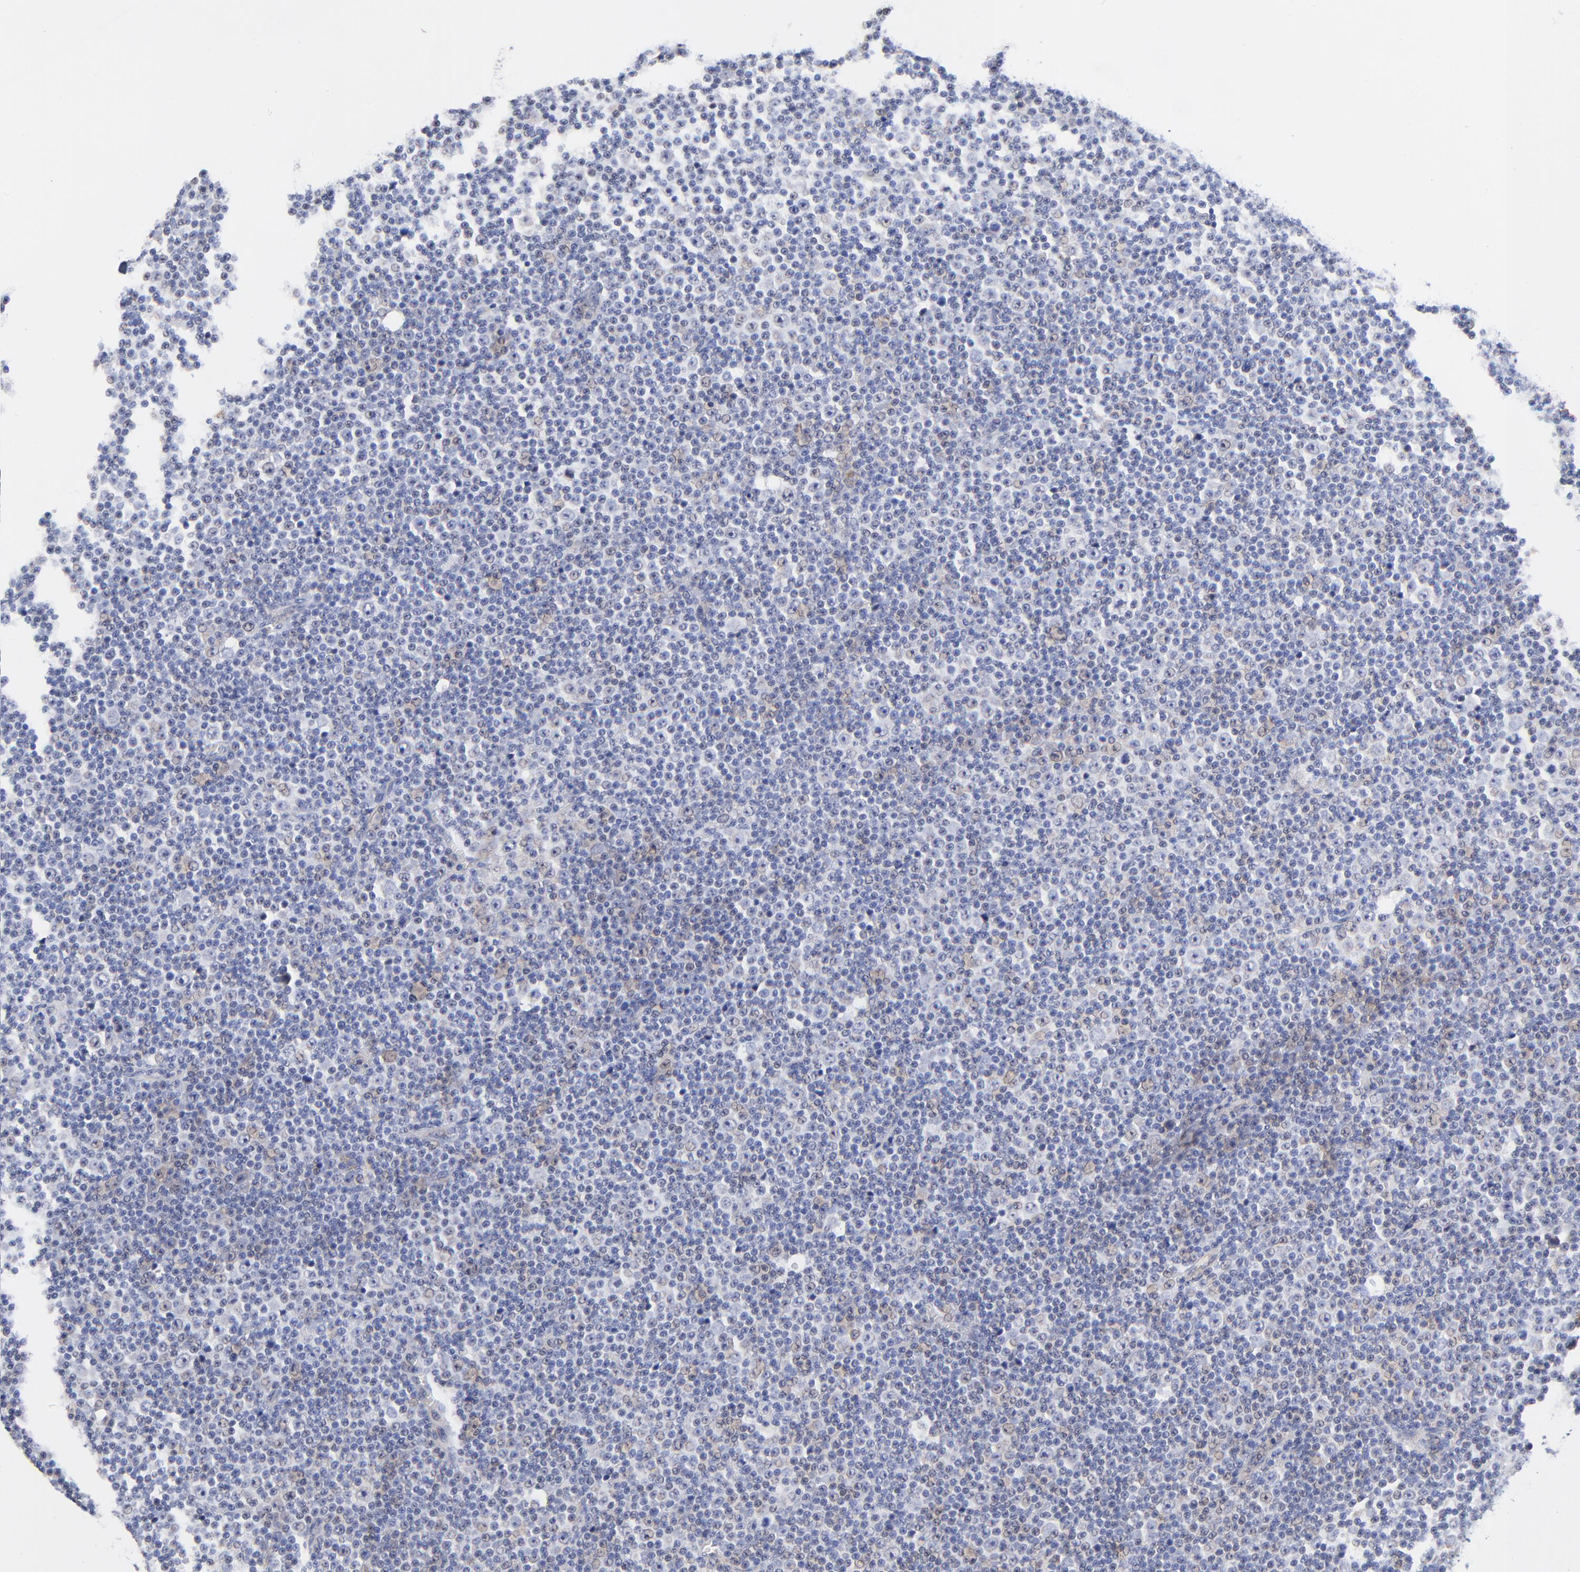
{"staining": {"intensity": "weak", "quantity": "<25%", "location": "cytoplasmic/membranous"}, "tissue": "lymphoma", "cell_type": "Tumor cells", "image_type": "cancer", "snomed": [{"axis": "morphology", "description": "Malignant lymphoma, non-Hodgkin's type, Low grade"}, {"axis": "topography", "description": "Lymph node"}], "caption": "Image shows no significant protein expression in tumor cells of low-grade malignant lymphoma, non-Hodgkin's type.", "gene": "PTK7", "patient": {"sex": "female", "age": 67}}